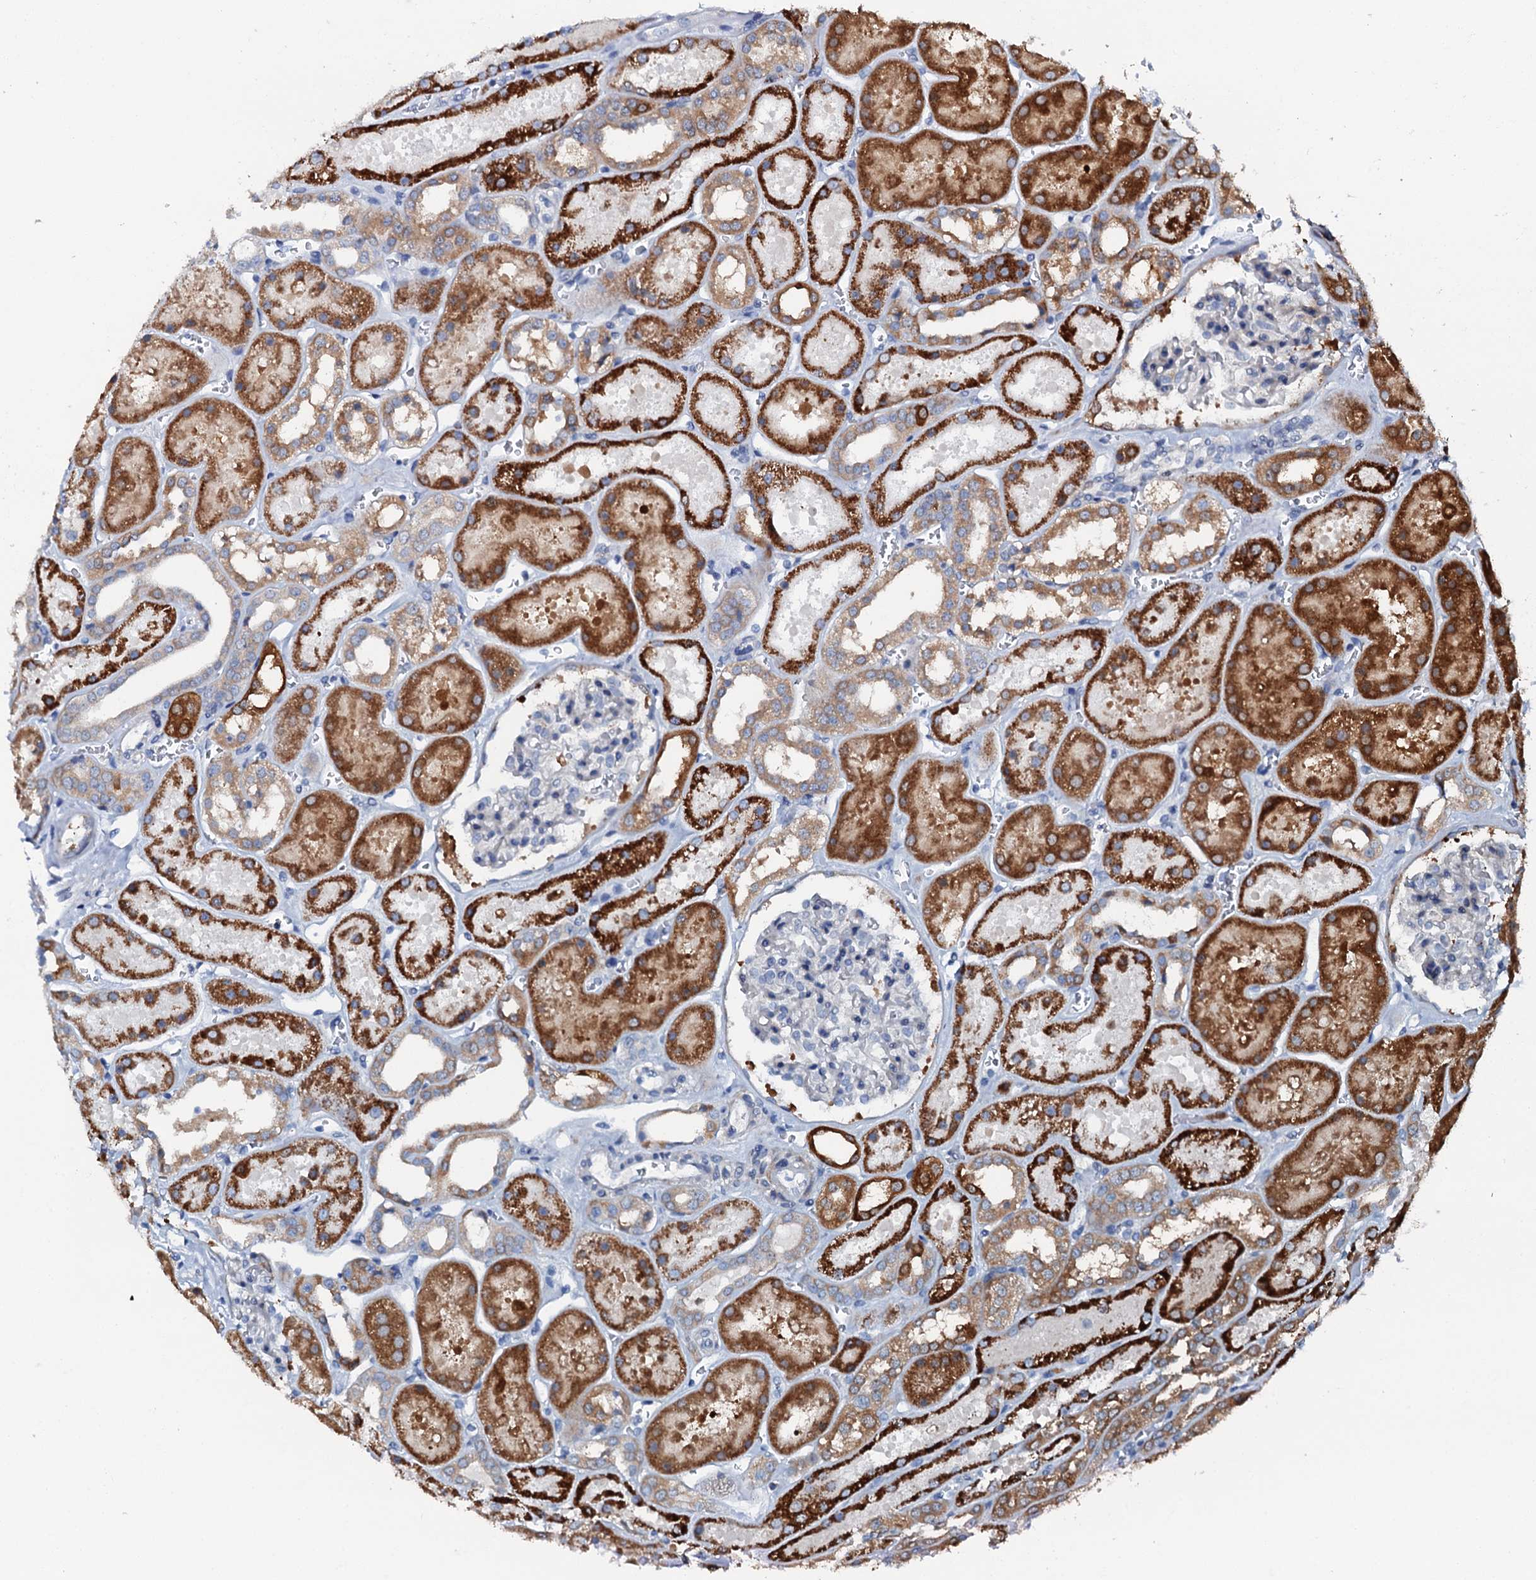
{"staining": {"intensity": "negative", "quantity": "none", "location": "none"}, "tissue": "kidney", "cell_type": "Cells in glomeruli", "image_type": "normal", "snomed": [{"axis": "morphology", "description": "Normal tissue, NOS"}, {"axis": "topography", "description": "Kidney"}], "caption": "Immunohistochemistry (IHC) histopathology image of unremarkable kidney stained for a protein (brown), which displays no staining in cells in glomeruli.", "gene": "GFOD2", "patient": {"sex": "female", "age": 41}}